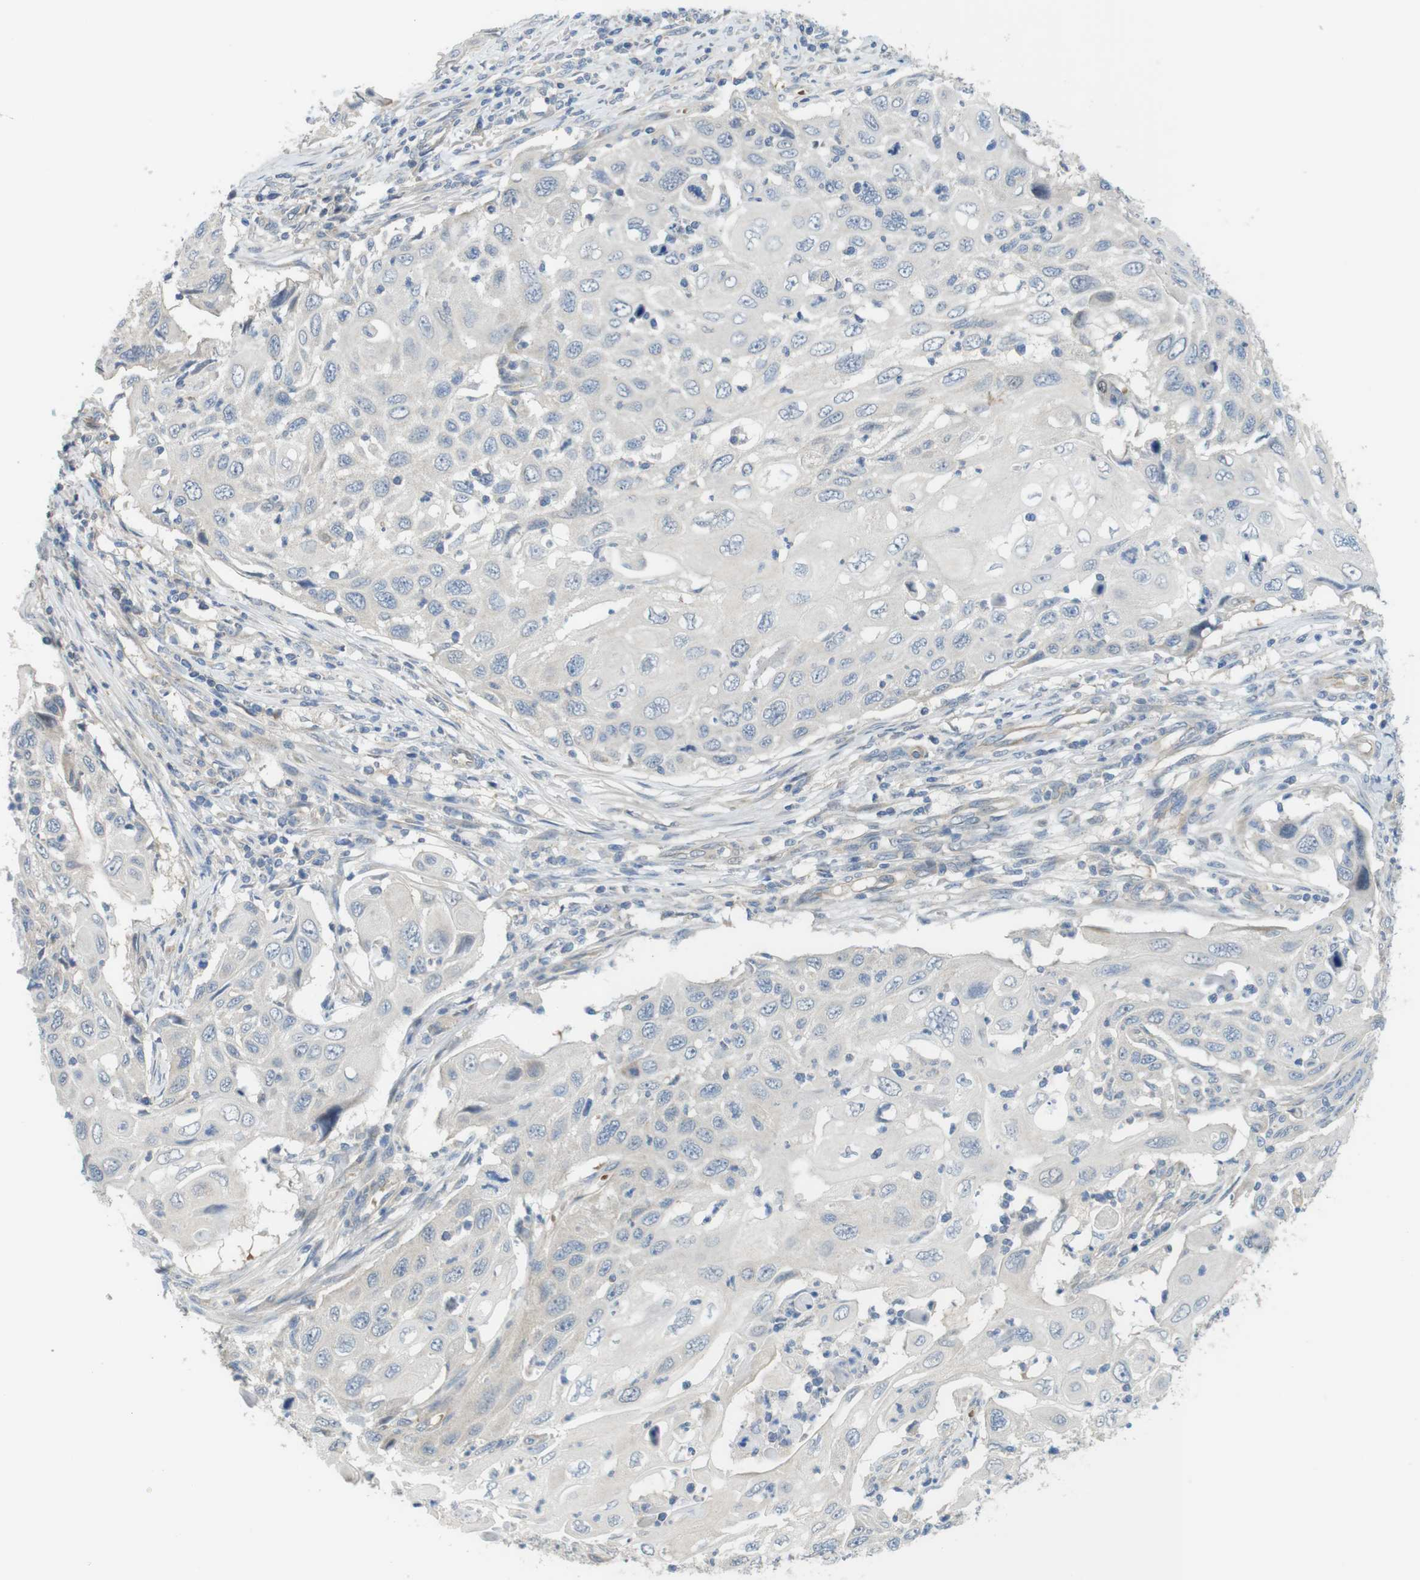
{"staining": {"intensity": "negative", "quantity": "none", "location": "none"}, "tissue": "cervical cancer", "cell_type": "Tumor cells", "image_type": "cancer", "snomed": [{"axis": "morphology", "description": "Squamous cell carcinoma, NOS"}, {"axis": "topography", "description": "Cervix"}], "caption": "This image is of cervical cancer (squamous cell carcinoma) stained with IHC to label a protein in brown with the nuclei are counter-stained blue. There is no expression in tumor cells. (Brightfield microscopy of DAB (3,3'-diaminobenzidine) immunohistochemistry (IHC) at high magnification).", "gene": "ABHD15", "patient": {"sex": "female", "age": 70}}